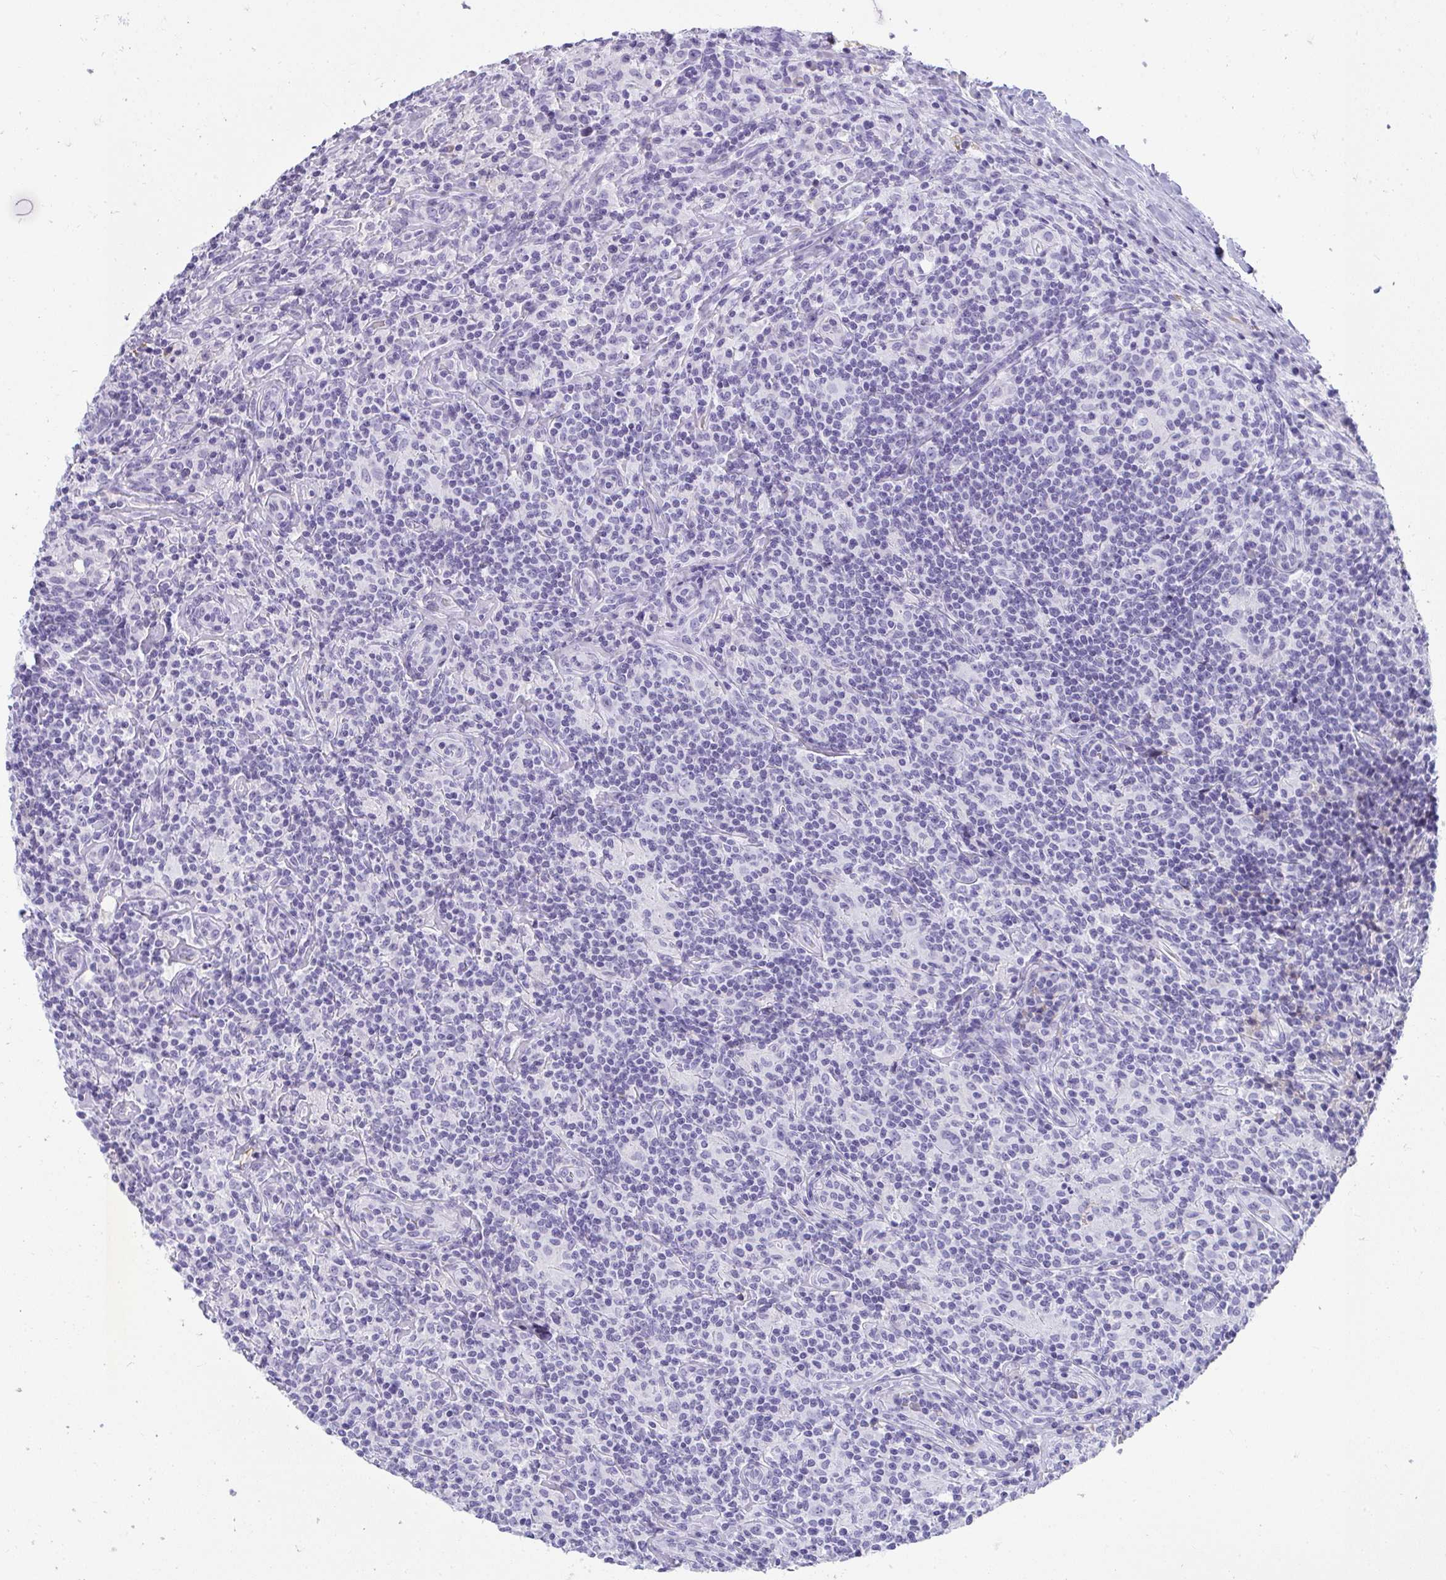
{"staining": {"intensity": "negative", "quantity": "none", "location": "none"}, "tissue": "lymphoma", "cell_type": "Tumor cells", "image_type": "cancer", "snomed": [{"axis": "morphology", "description": "Hodgkin's disease, NOS"}, {"axis": "morphology", "description": "Hodgkin's lymphoma, nodular sclerosis"}, {"axis": "topography", "description": "Lymph node"}], "caption": "Tumor cells show no significant protein staining in lymphoma.", "gene": "ZSWIM3", "patient": {"sex": "female", "age": 10}}